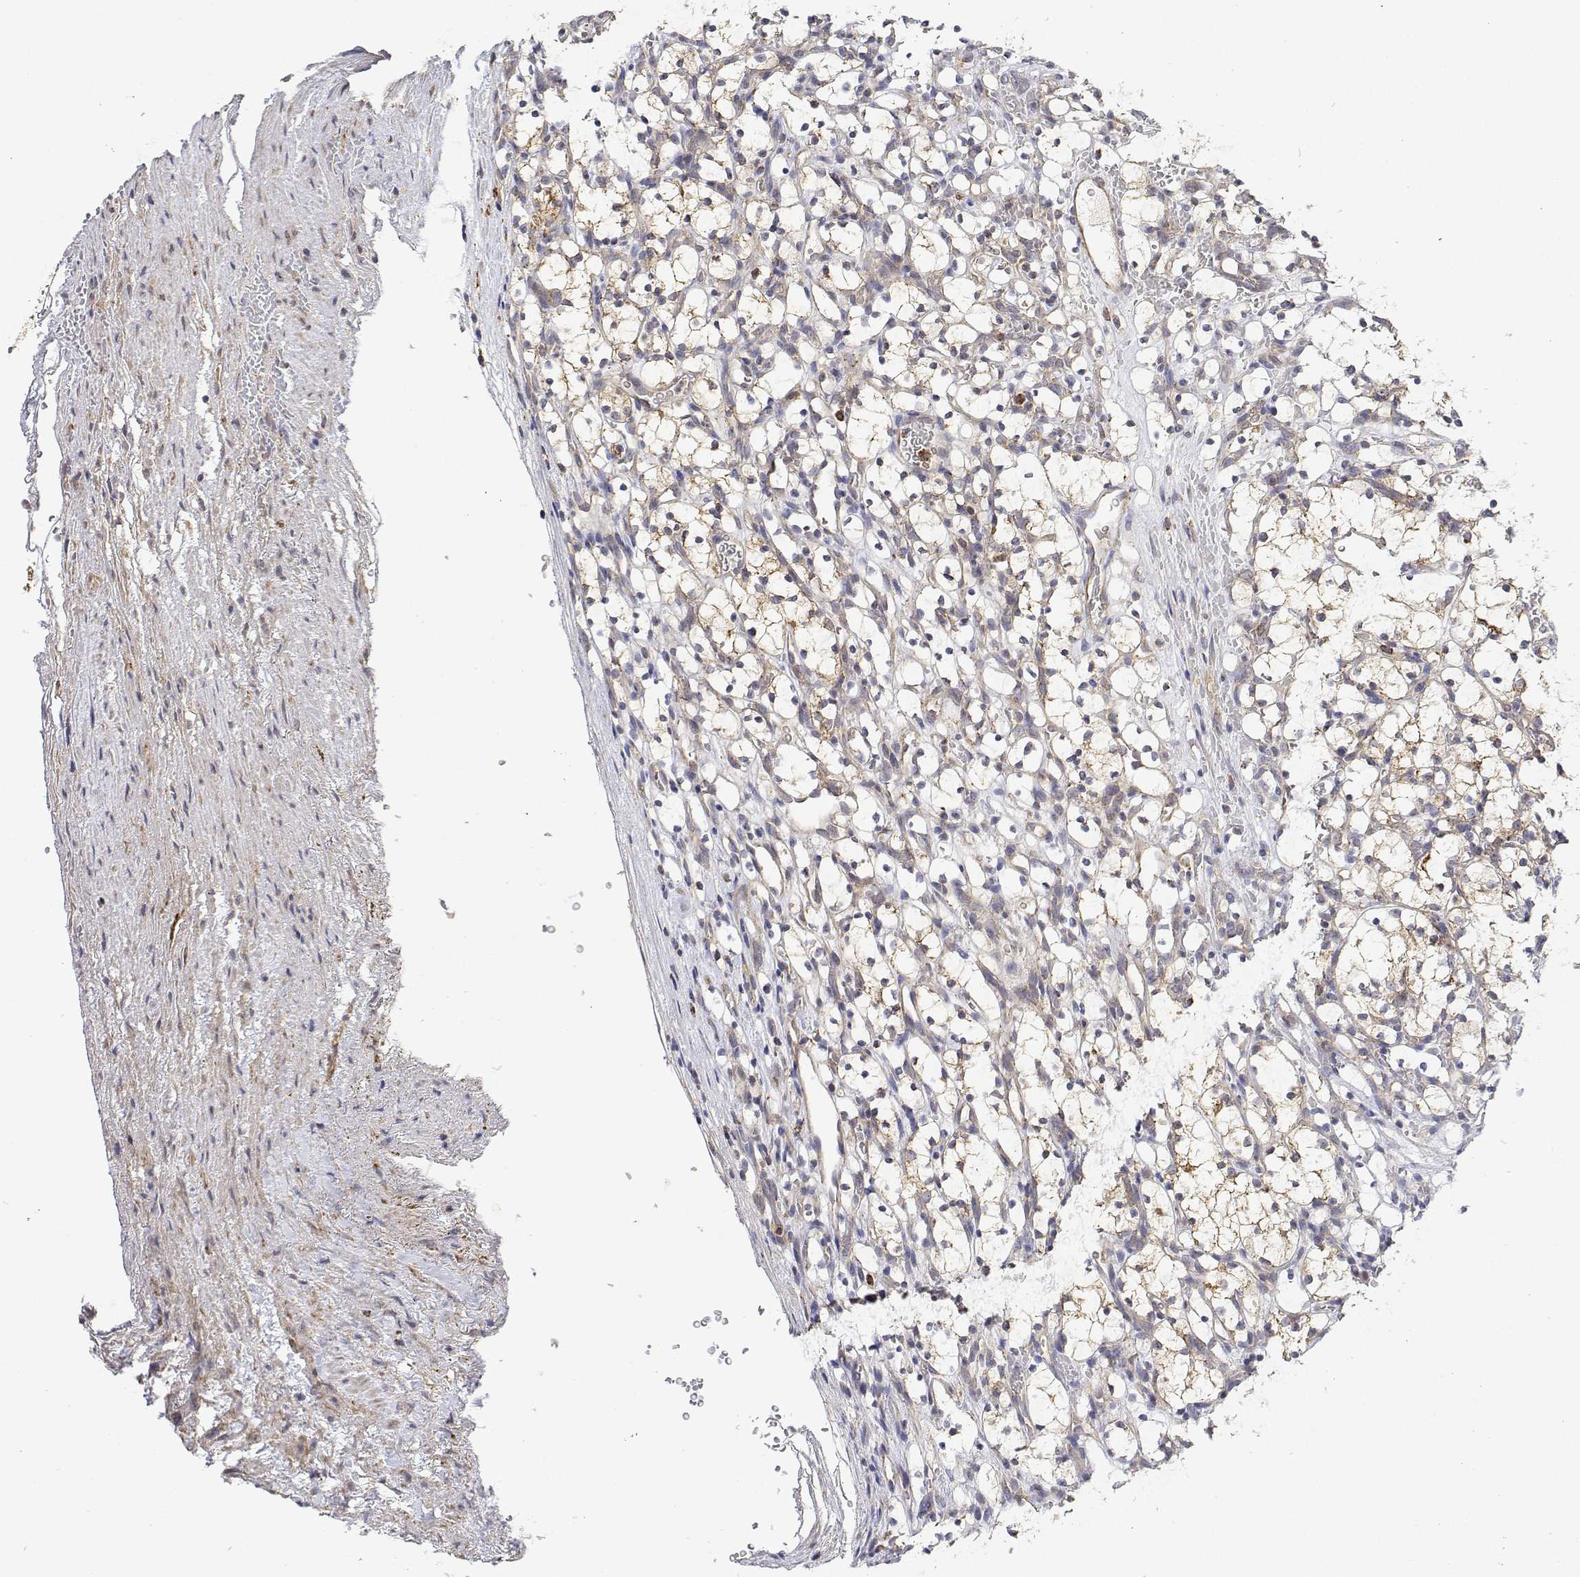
{"staining": {"intensity": "weak", "quantity": "<25%", "location": "cytoplasmic/membranous"}, "tissue": "renal cancer", "cell_type": "Tumor cells", "image_type": "cancer", "snomed": [{"axis": "morphology", "description": "Adenocarcinoma, NOS"}, {"axis": "topography", "description": "Kidney"}], "caption": "The immunohistochemistry histopathology image has no significant staining in tumor cells of renal cancer (adenocarcinoma) tissue. (DAB immunohistochemistry visualized using brightfield microscopy, high magnification).", "gene": "LONRF3", "patient": {"sex": "female", "age": 69}}